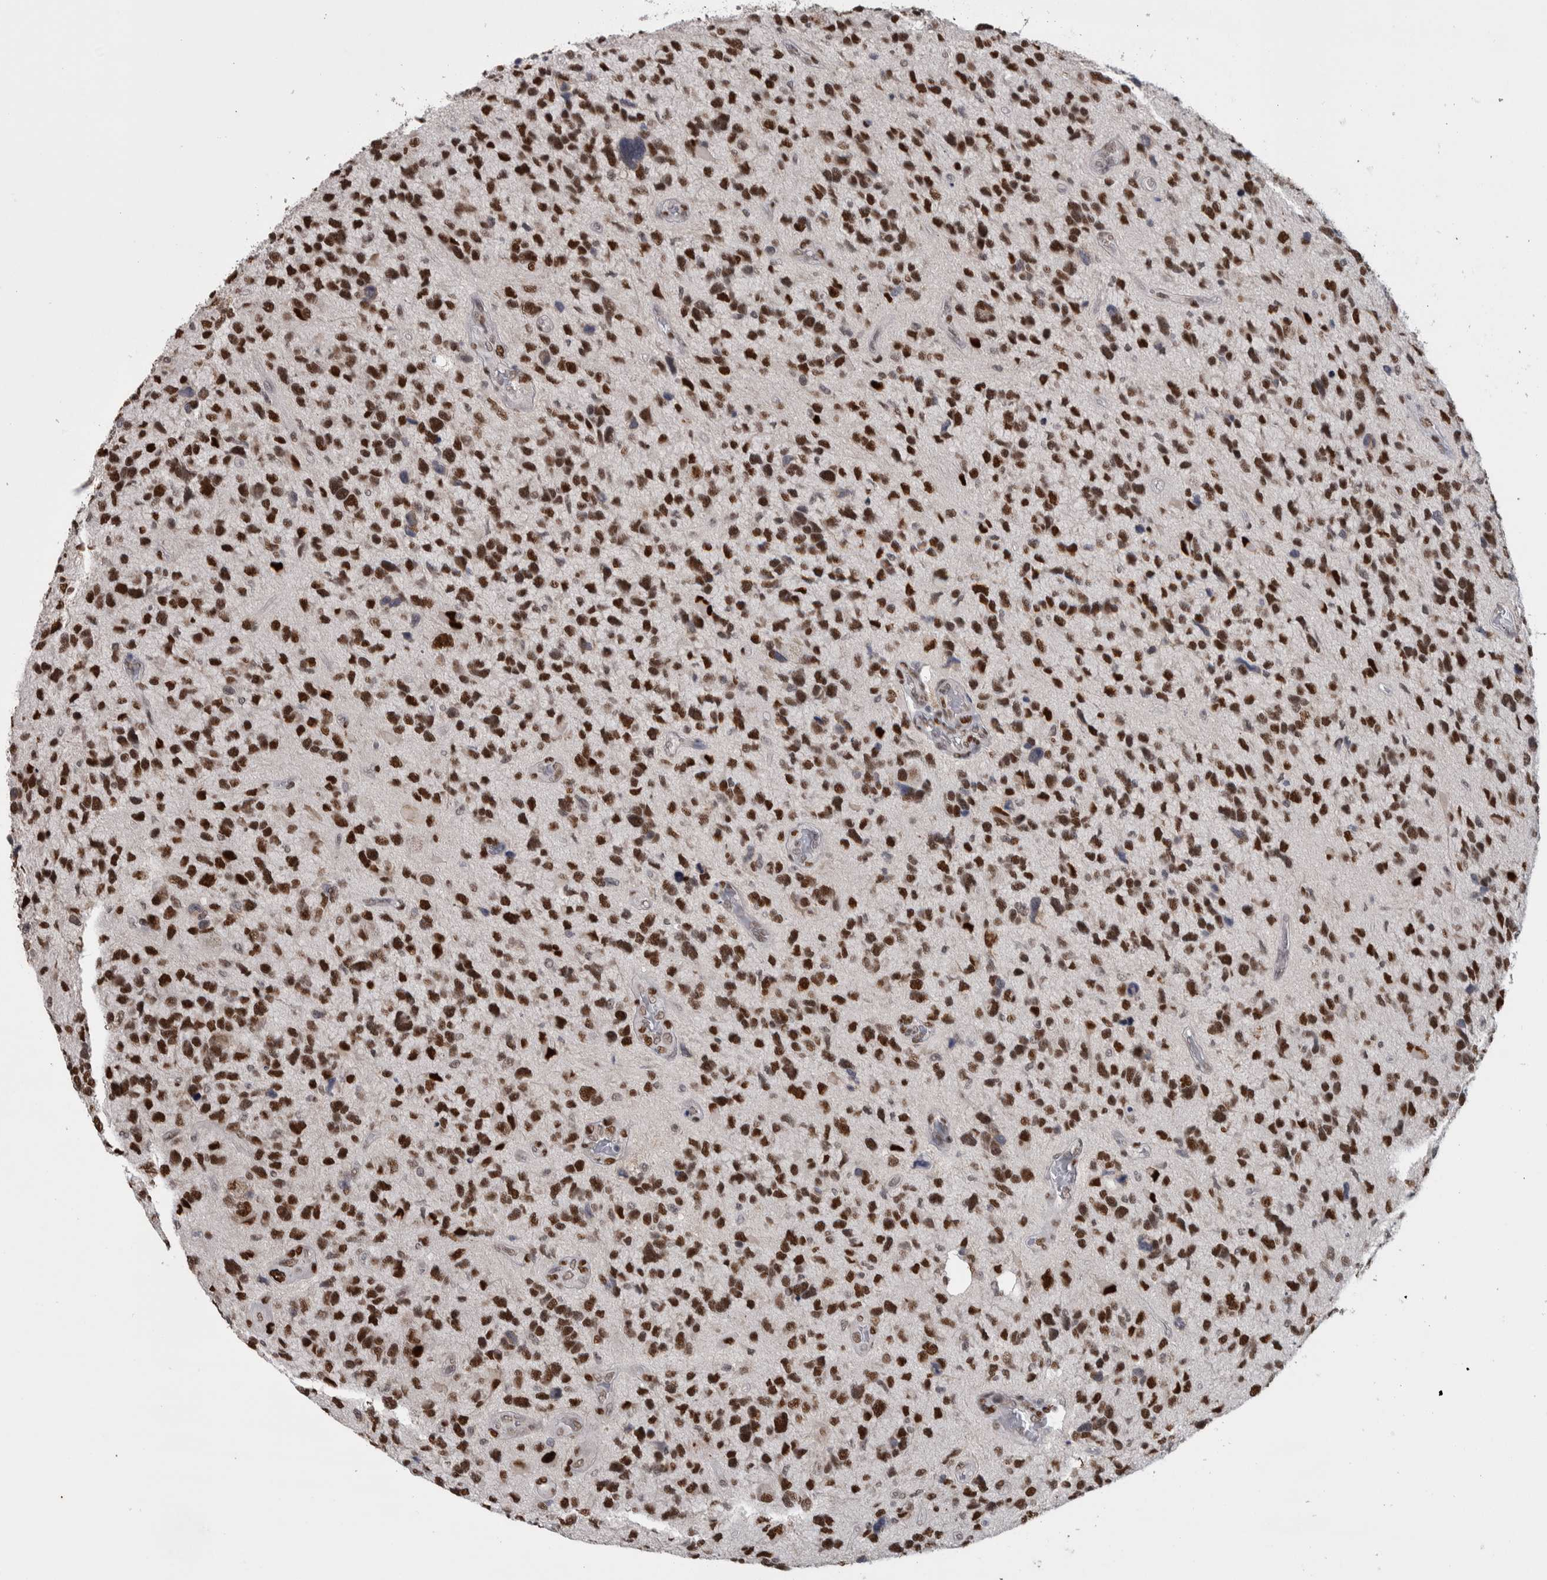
{"staining": {"intensity": "strong", "quantity": ">75%", "location": "nuclear"}, "tissue": "glioma", "cell_type": "Tumor cells", "image_type": "cancer", "snomed": [{"axis": "morphology", "description": "Glioma, malignant, High grade"}, {"axis": "topography", "description": "Brain"}], "caption": "Immunohistochemistry (IHC) of human malignant glioma (high-grade) displays high levels of strong nuclear positivity in approximately >75% of tumor cells.", "gene": "HEXIM2", "patient": {"sex": "female", "age": 58}}